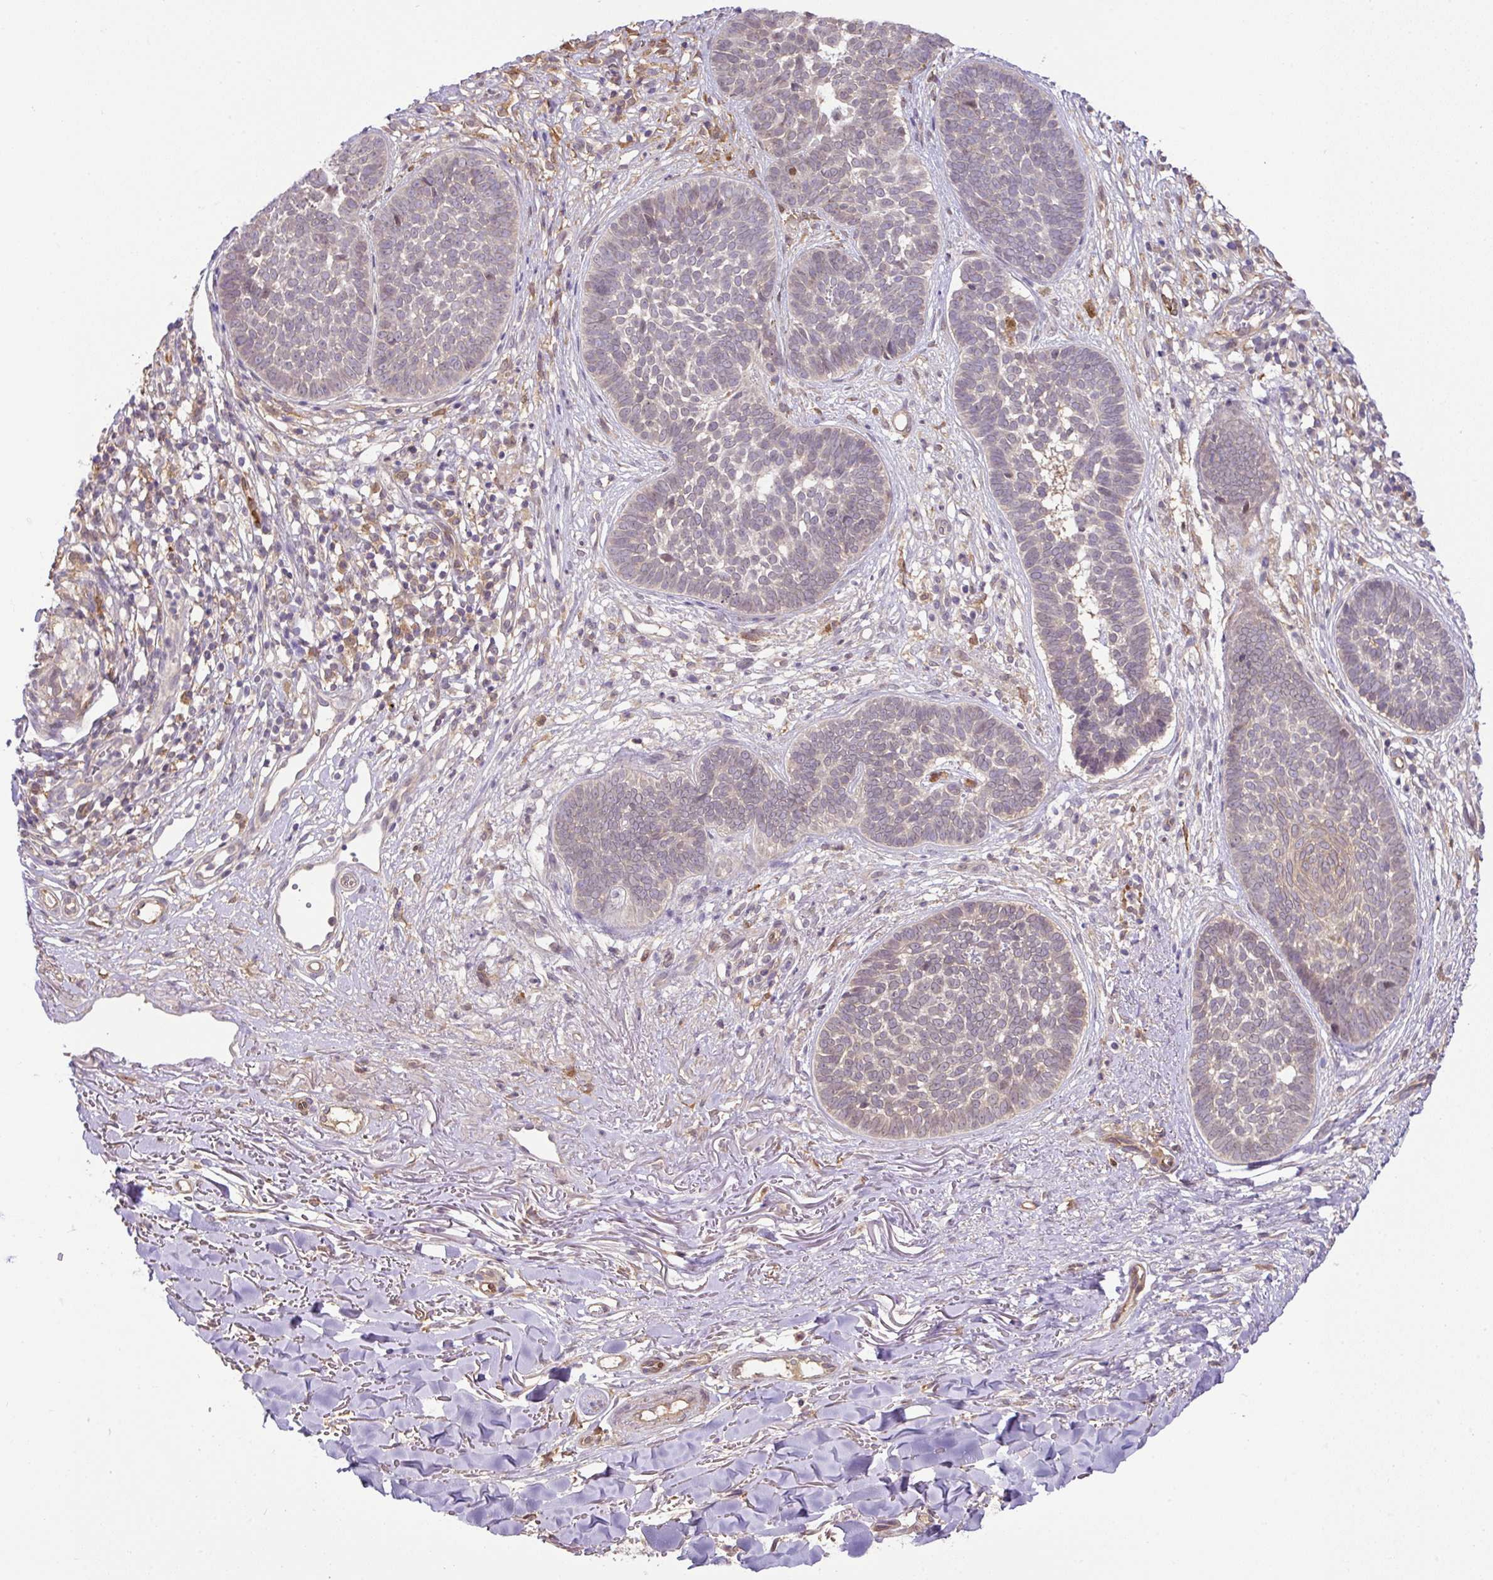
{"staining": {"intensity": "negative", "quantity": "none", "location": "none"}, "tissue": "skin cancer", "cell_type": "Tumor cells", "image_type": "cancer", "snomed": [{"axis": "morphology", "description": "Basal cell carcinoma"}, {"axis": "topography", "description": "Skin"}, {"axis": "topography", "description": "Skin of neck"}, {"axis": "topography", "description": "Skin of shoulder"}, {"axis": "topography", "description": "Skin of back"}], "caption": "Photomicrograph shows no protein expression in tumor cells of skin cancer tissue.", "gene": "GCNT7", "patient": {"sex": "male", "age": 80}}